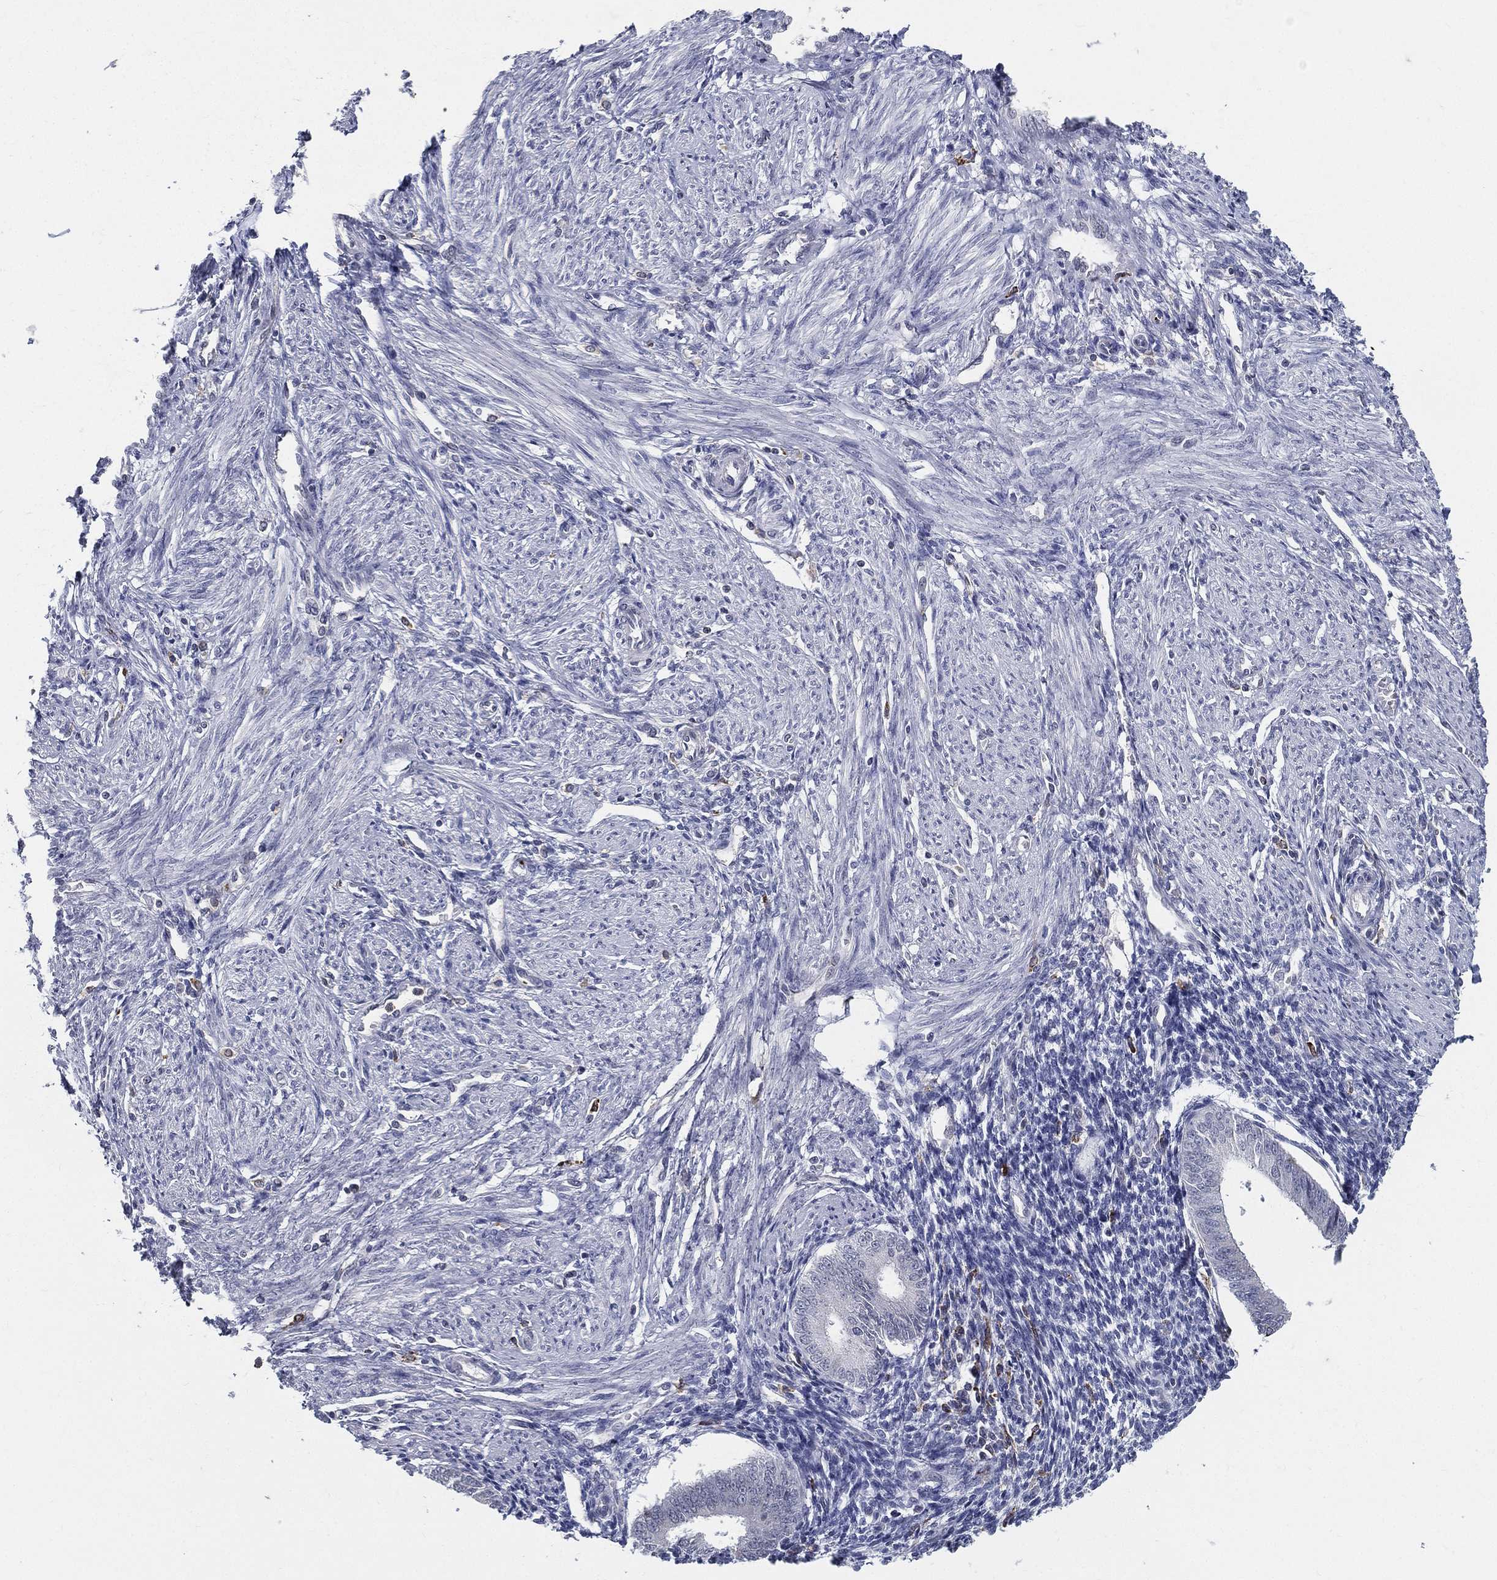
{"staining": {"intensity": "strong", "quantity": "<25%", "location": "cytoplasmic/membranous"}, "tissue": "endometrium", "cell_type": "Cells in endometrial stroma", "image_type": "normal", "snomed": [{"axis": "morphology", "description": "Normal tissue, NOS"}, {"axis": "topography", "description": "Endometrium"}], "caption": "Cells in endometrial stroma display medium levels of strong cytoplasmic/membranous staining in approximately <25% of cells in normal endometrium. (Stains: DAB in brown, nuclei in blue, Microscopy: brightfield microscopy at high magnification).", "gene": "EVI2B", "patient": {"sex": "female", "age": 39}}